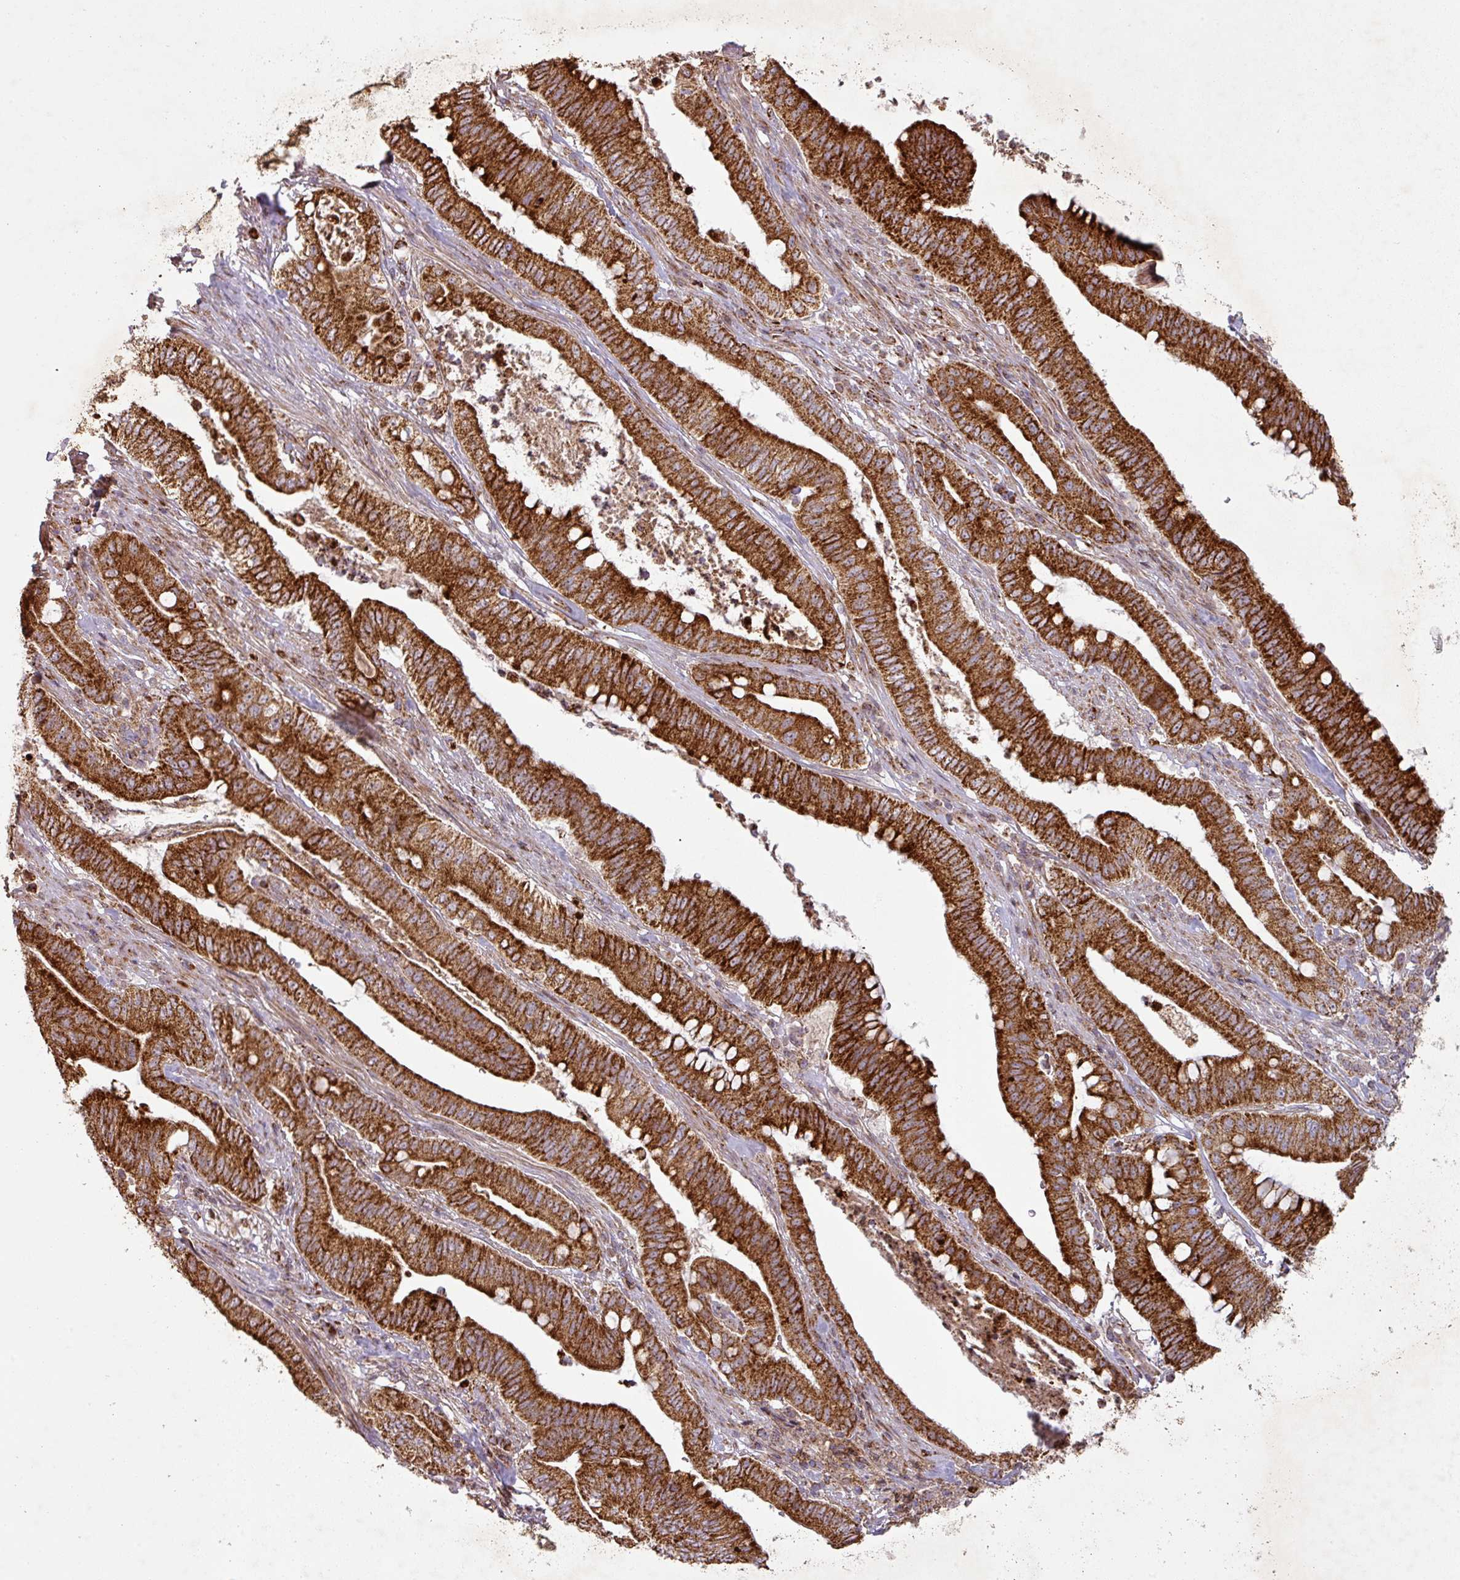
{"staining": {"intensity": "strong", "quantity": ">75%", "location": "cytoplasmic/membranous"}, "tissue": "pancreatic cancer", "cell_type": "Tumor cells", "image_type": "cancer", "snomed": [{"axis": "morphology", "description": "Adenocarcinoma, NOS"}, {"axis": "topography", "description": "Pancreas"}], "caption": "DAB (3,3'-diaminobenzidine) immunohistochemical staining of human pancreatic adenocarcinoma shows strong cytoplasmic/membranous protein expression in about >75% of tumor cells. The protein of interest is shown in brown color, while the nuclei are stained blue.", "gene": "GPD2", "patient": {"sex": "male", "age": 71}}